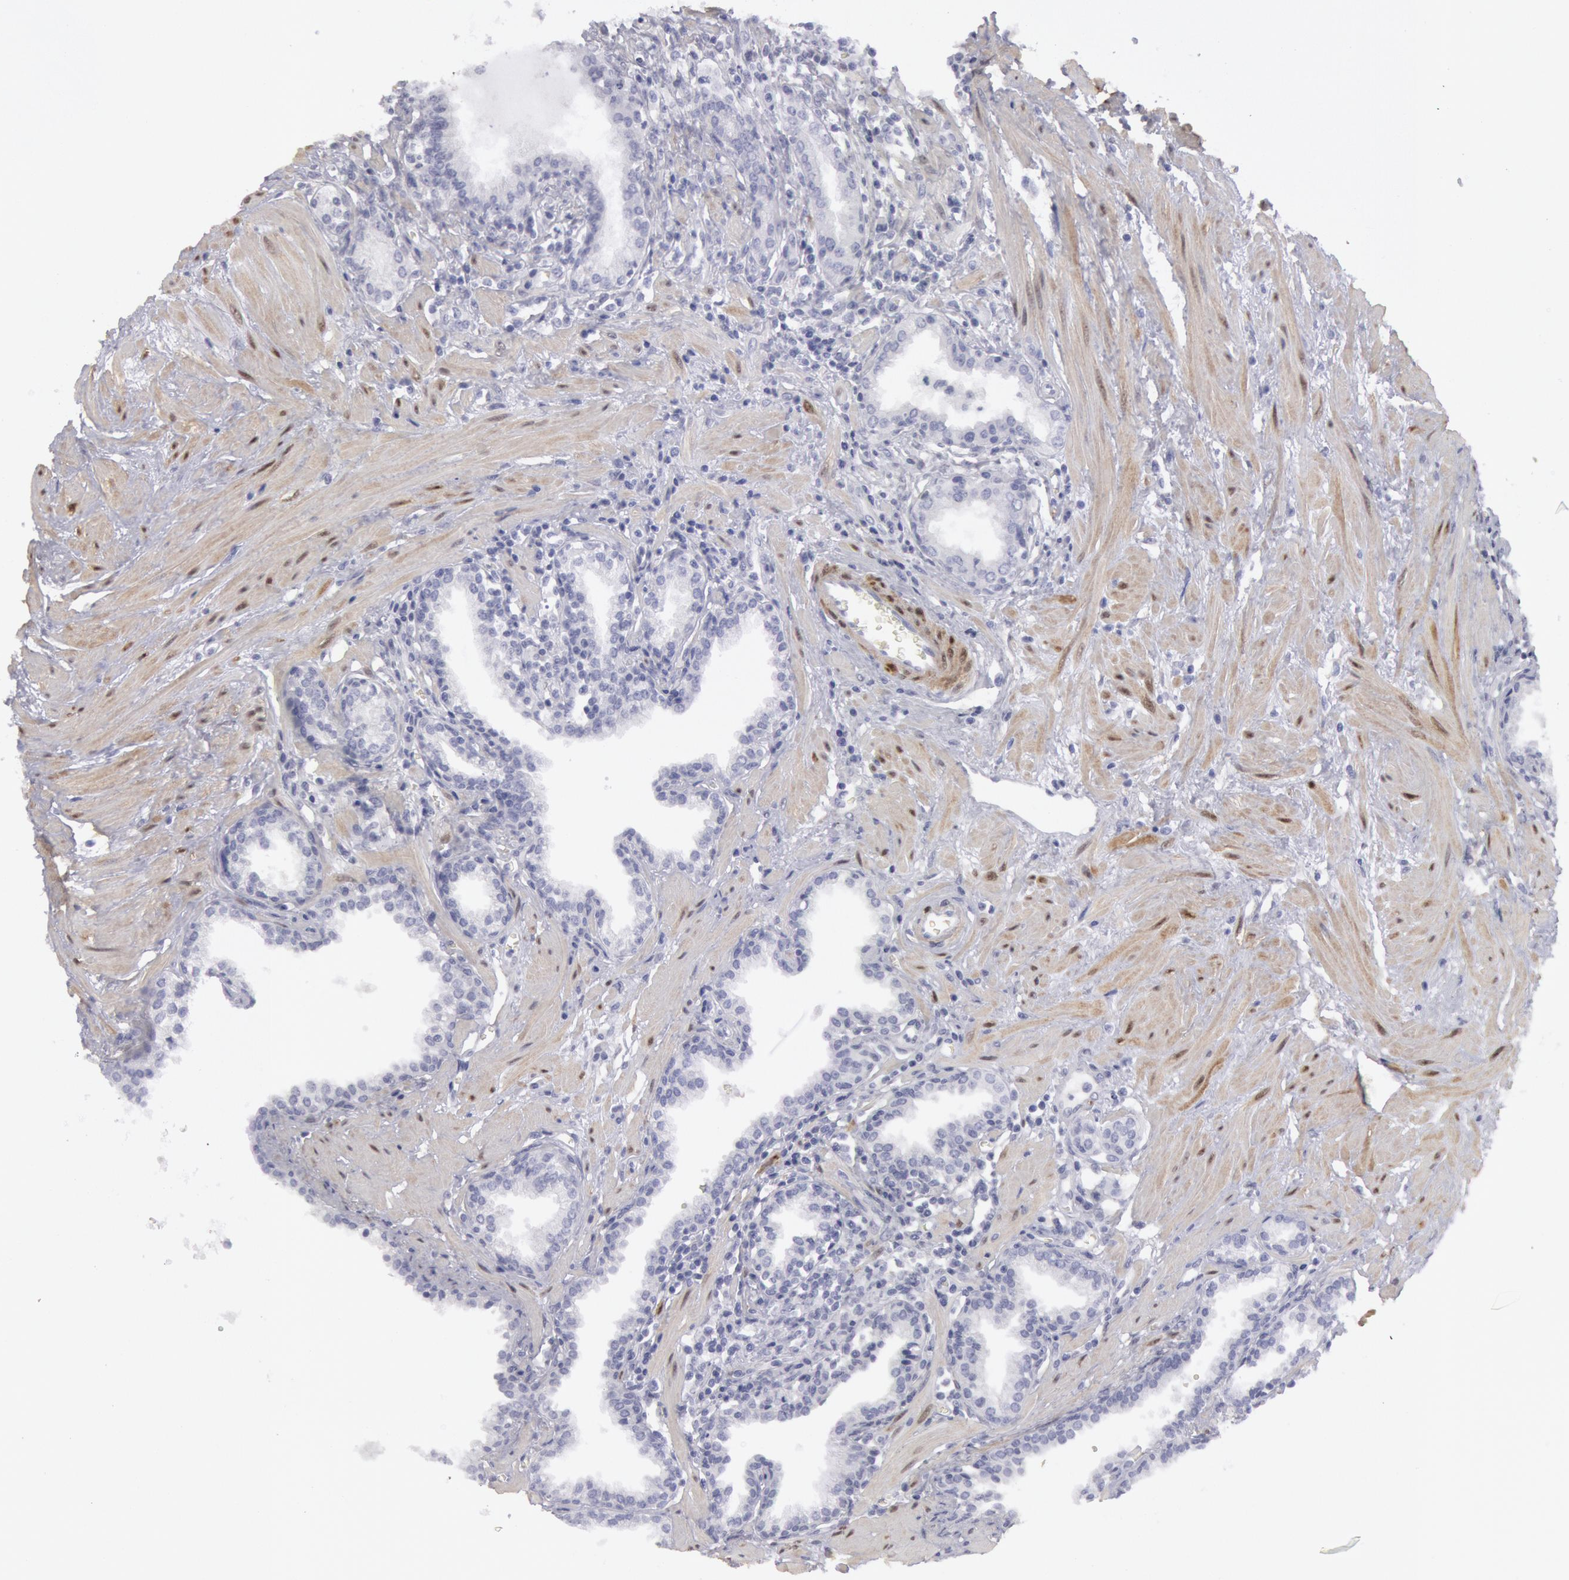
{"staining": {"intensity": "negative", "quantity": "none", "location": "none"}, "tissue": "prostate", "cell_type": "Glandular cells", "image_type": "normal", "snomed": [{"axis": "morphology", "description": "Normal tissue, NOS"}, {"axis": "topography", "description": "Prostate"}], "caption": "IHC image of normal human prostate stained for a protein (brown), which displays no staining in glandular cells. The staining was performed using DAB to visualize the protein expression in brown, while the nuclei were stained in blue with hematoxylin (Magnification: 20x).", "gene": "FHL1", "patient": {"sex": "male", "age": 64}}